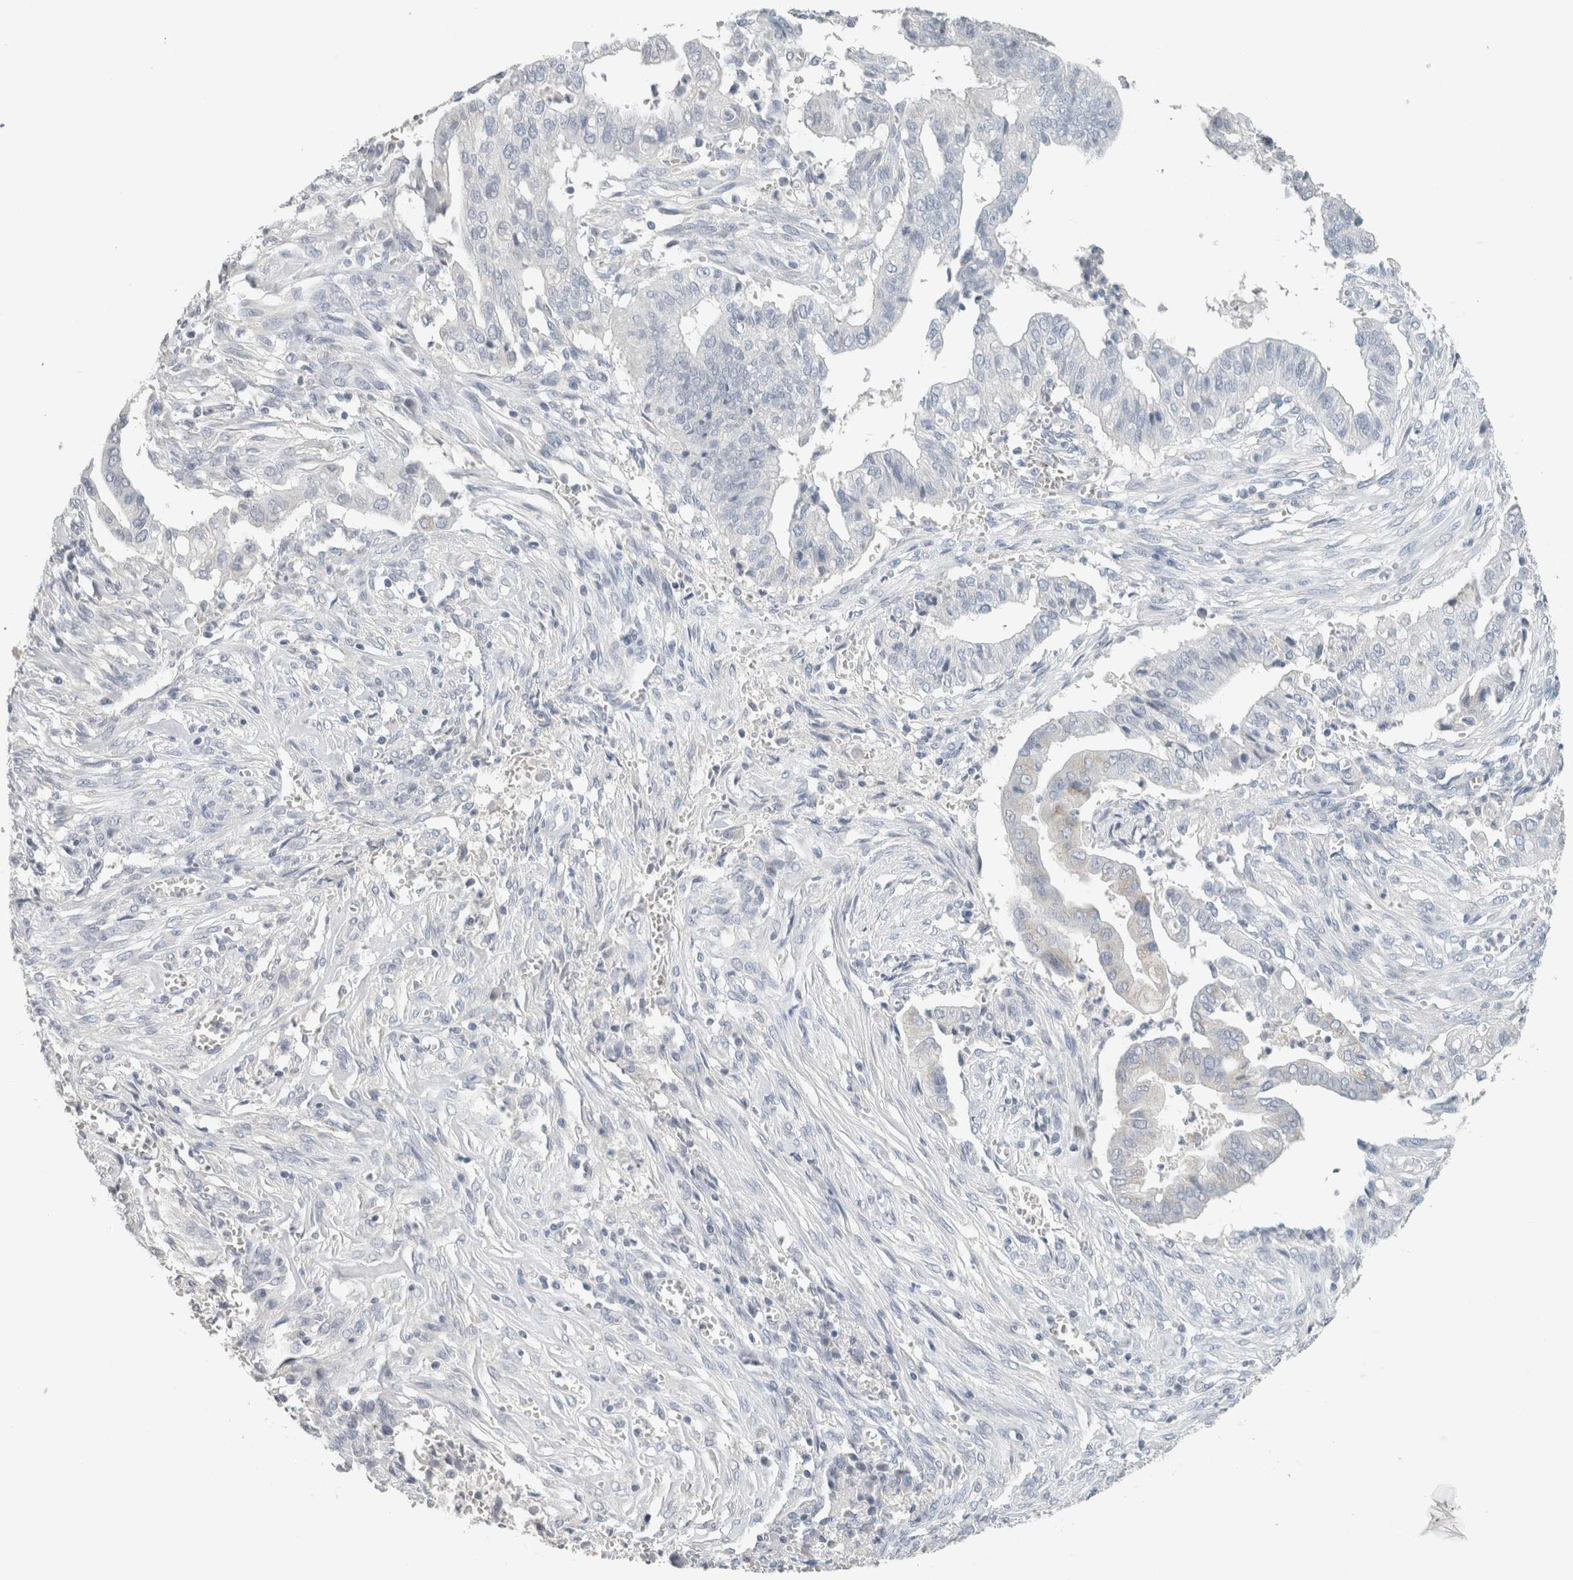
{"staining": {"intensity": "negative", "quantity": "none", "location": "none"}, "tissue": "cervical cancer", "cell_type": "Tumor cells", "image_type": "cancer", "snomed": [{"axis": "morphology", "description": "Adenocarcinoma, NOS"}, {"axis": "topography", "description": "Cervix"}], "caption": "High power microscopy image of an immunohistochemistry (IHC) micrograph of adenocarcinoma (cervical), revealing no significant staining in tumor cells. The staining was performed using DAB to visualize the protein expression in brown, while the nuclei were stained in blue with hematoxylin (Magnification: 20x).", "gene": "CRAT", "patient": {"sex": "female", "age": 44}}